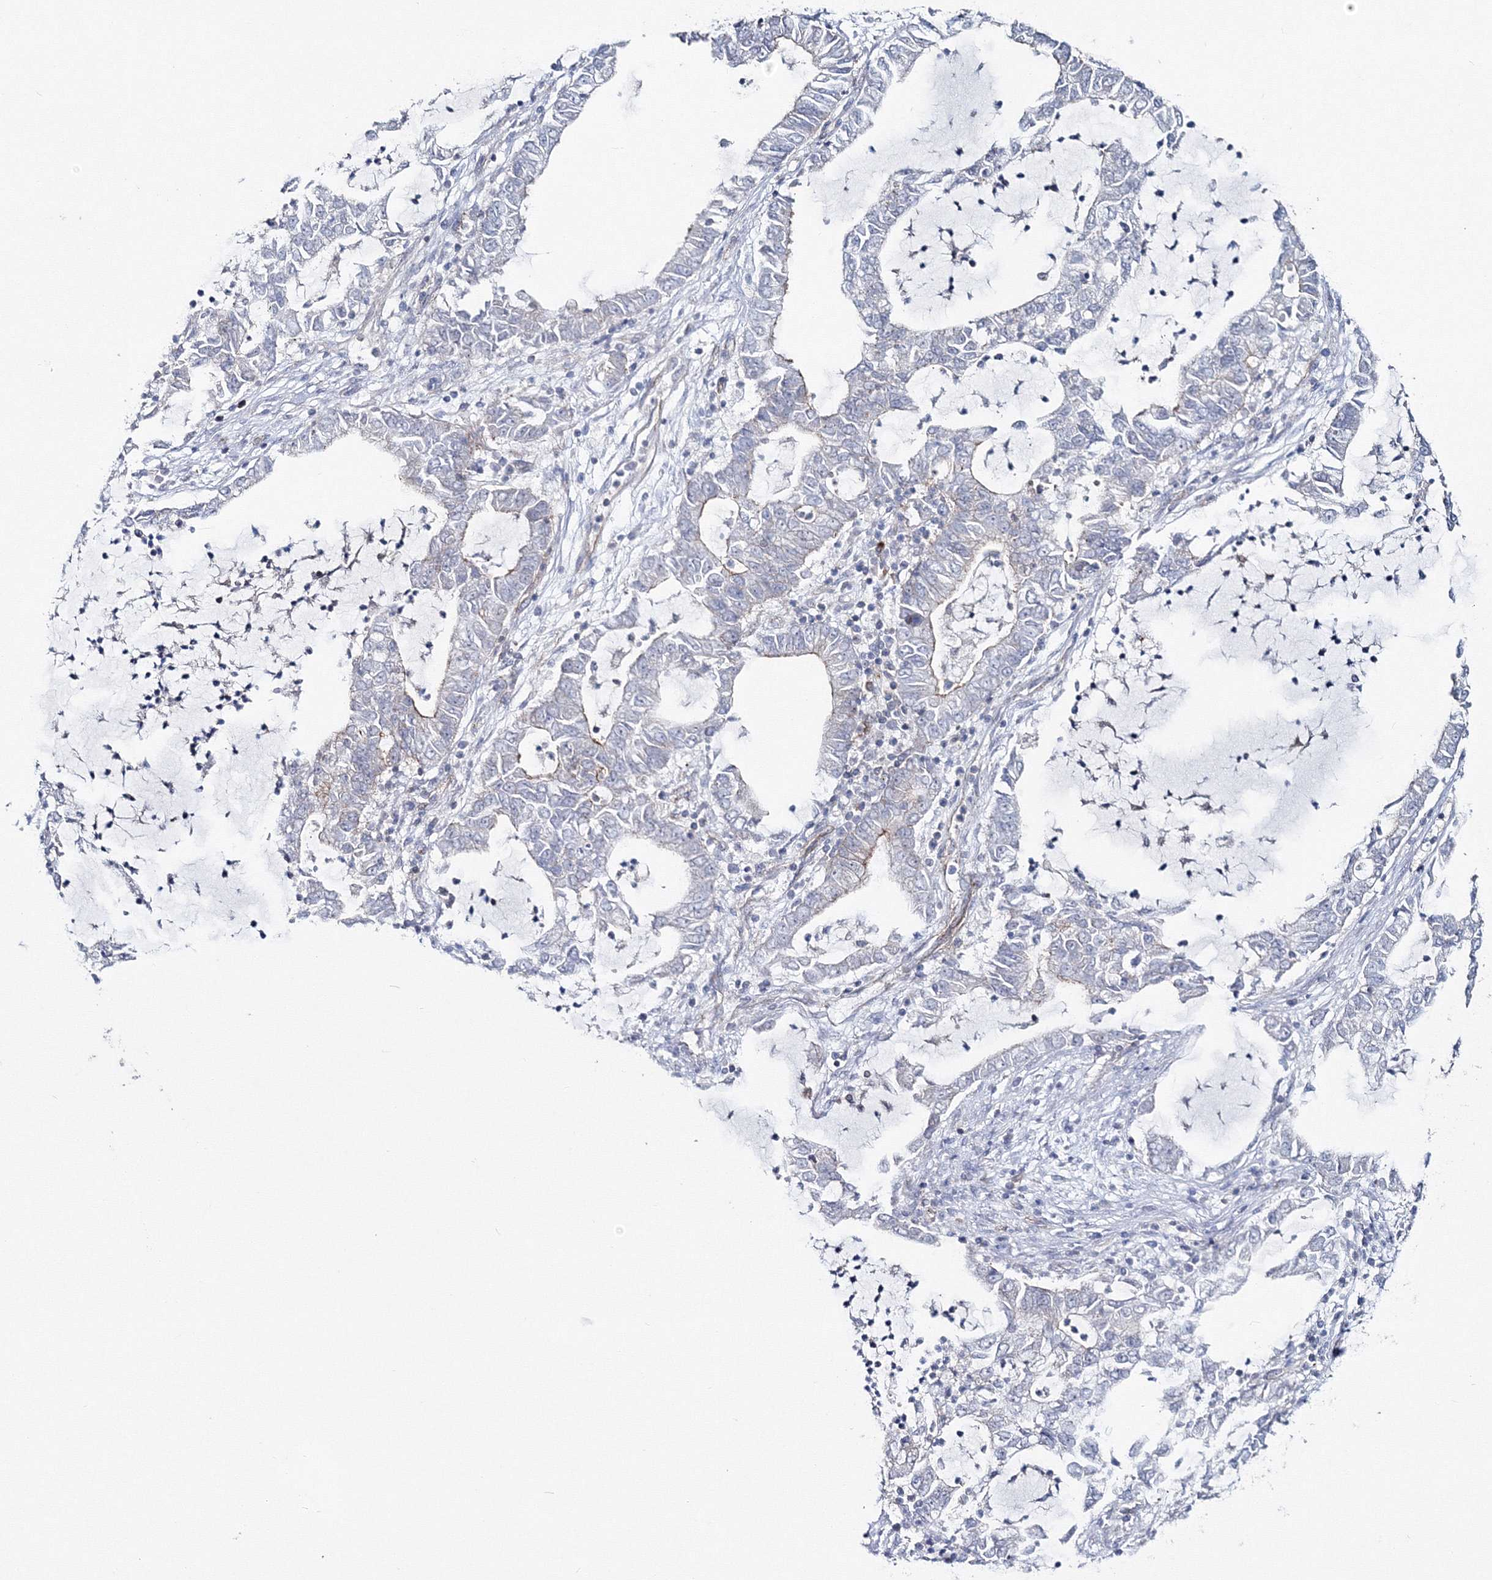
{"staining": {"intensity": "negative", "quantity": "none", "location": "none"}, "tissue": "lung cancer", "cell_type": "Tumor cells", "image_type": "cancer", "snomed": [{"axis": "morphology", "description": "Adenocarcinoma, NOS"}, {"axis": "topography", "description": "Lung"}], "caption": "Human lung cancer stained for a protein using IHC displays no staining in tumor cells.", "gene": "GGA2", "patient": {"sex": "female", "age": 51}}